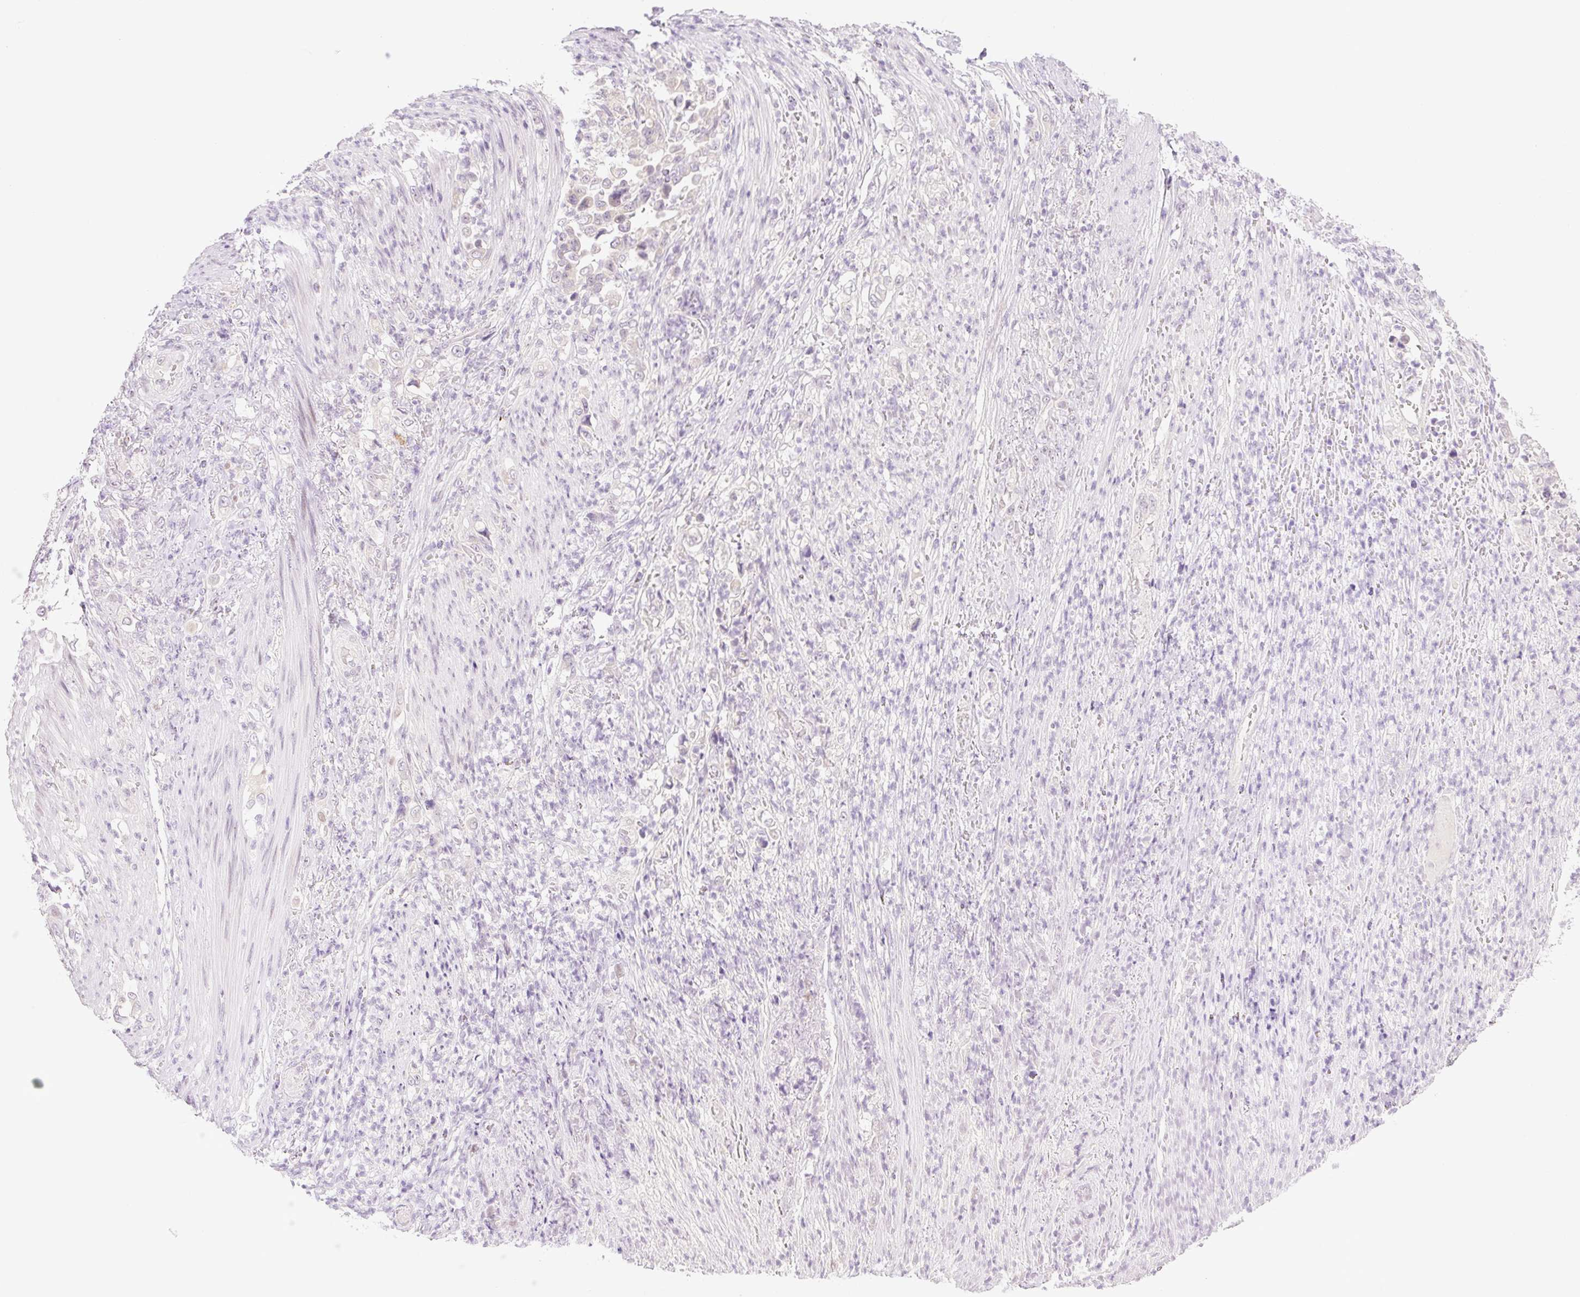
{"staining": {"intensity": "negative", "quantity": "none", "location": "none"}, "tissue": "stomach cancer", "cell_type": "Tumor cells", "image_type": "cancer", "snomed": [{"axis": "morphology", "description": "Normal tissue, NOS"}, {"axis": "morphology", "description": "Adenocarcinoma, NOS"}, {"axis": "topography", "description": "Stomach"}], "caption": "This is an immunohistochemistry (IHC) image of human adenocarcinoma (stomach). There is no expression in tumor cells.", "gene": "SPRYD4", "patient": {"sex": "female", "age": 79}}